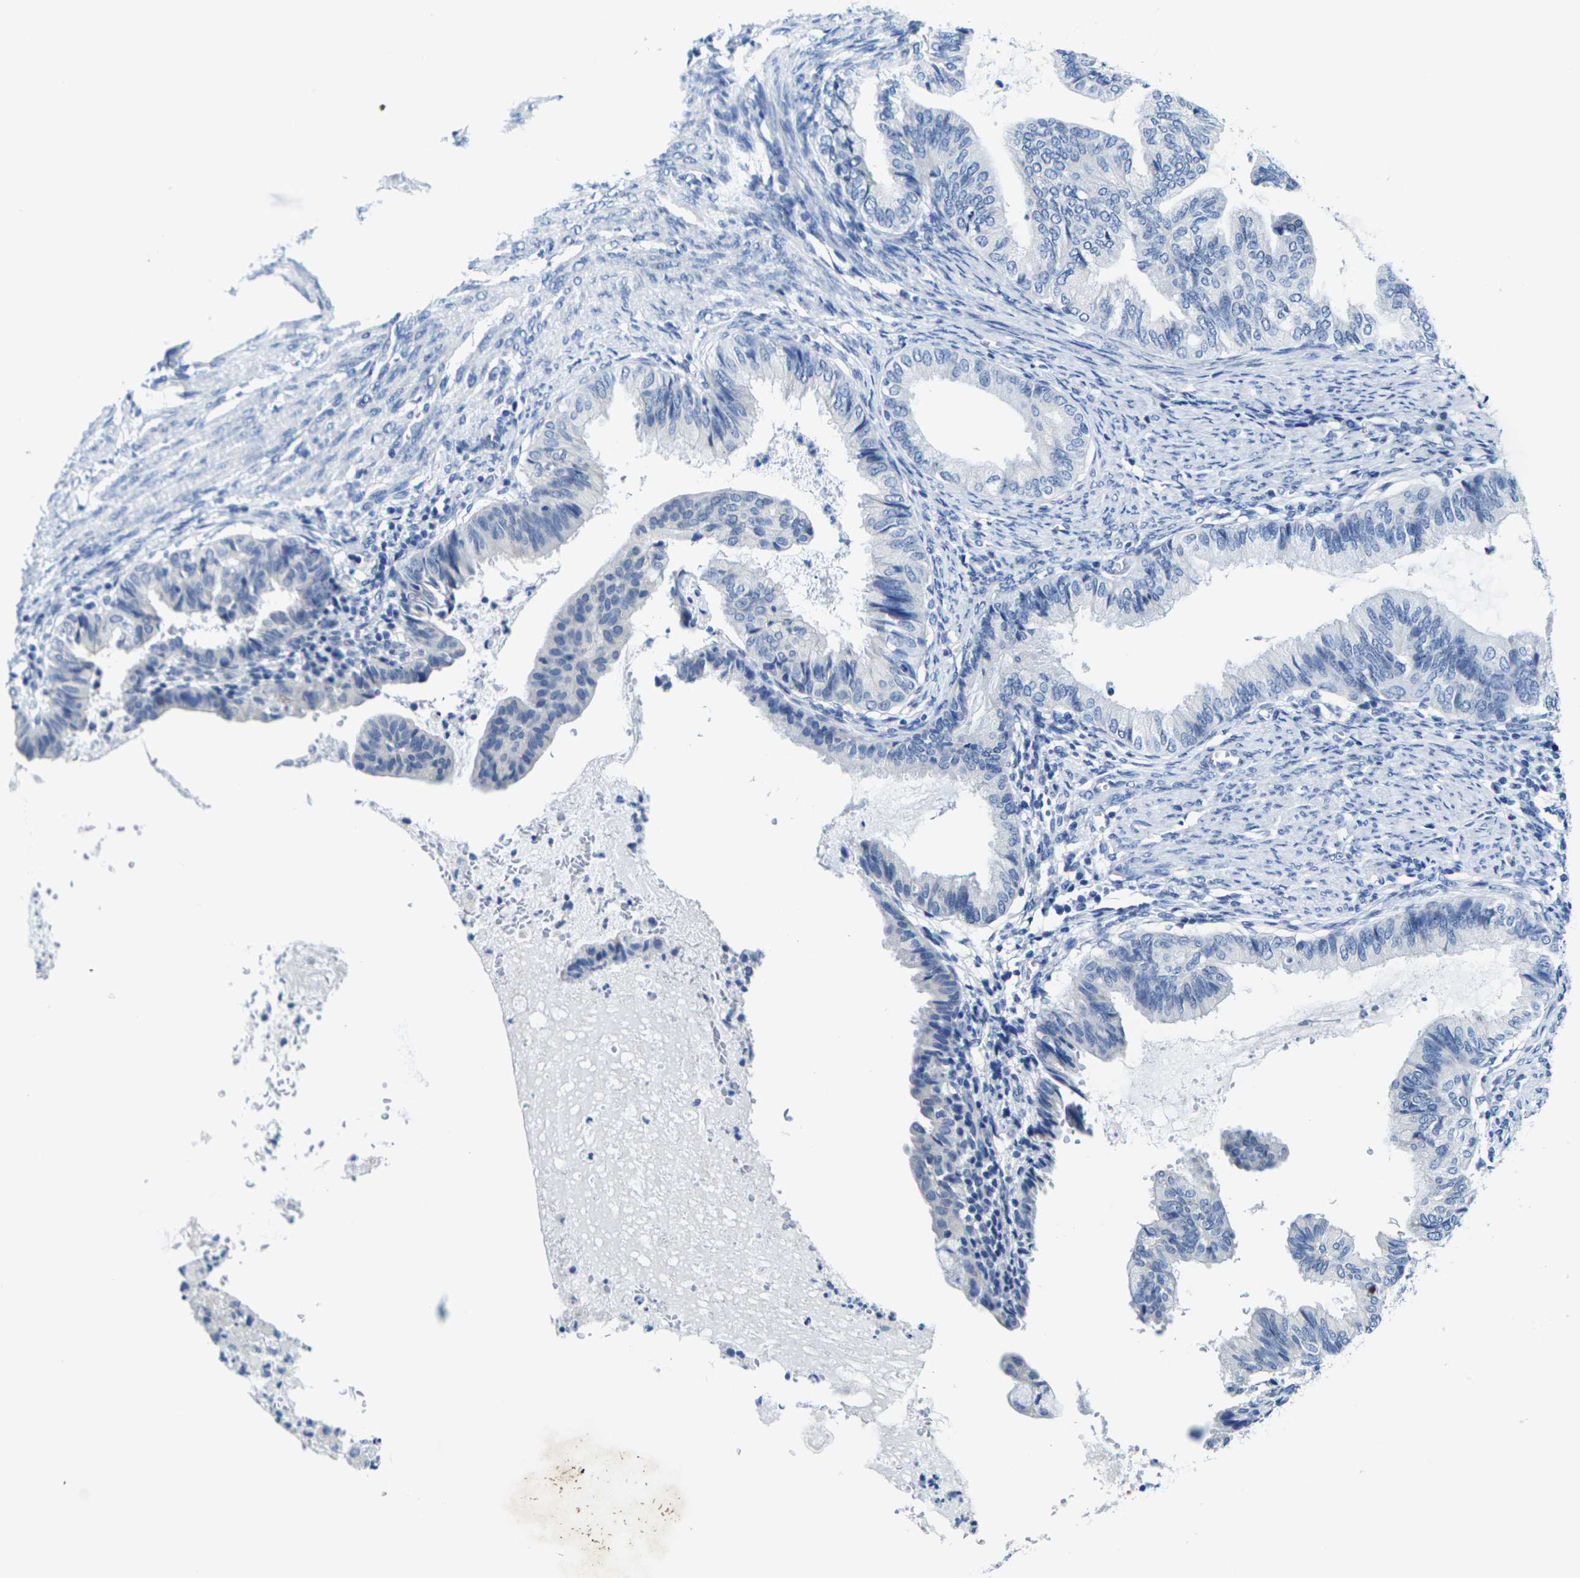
{"staining": {"intensity": "negative", "quantity": "none", "location": "none"}, "tissue": "endometrial cancer", "cell_type": "Tumor cells", "image_type": "cancer", "snomed": [{"axis": "morphology", "description": "Adenocarcinoma, NOS"}, {"axis": "topography", "description": "Endometrium"}], "caption": "A micrograph of endometrial adenocarcinoma stained for a protein shows no brown staining in tumor cells. (DAB IHC visualized using brightfield microscopy, high magnification).", "gene": "CRK", "patient": {"sex": "female", "age": 86}}